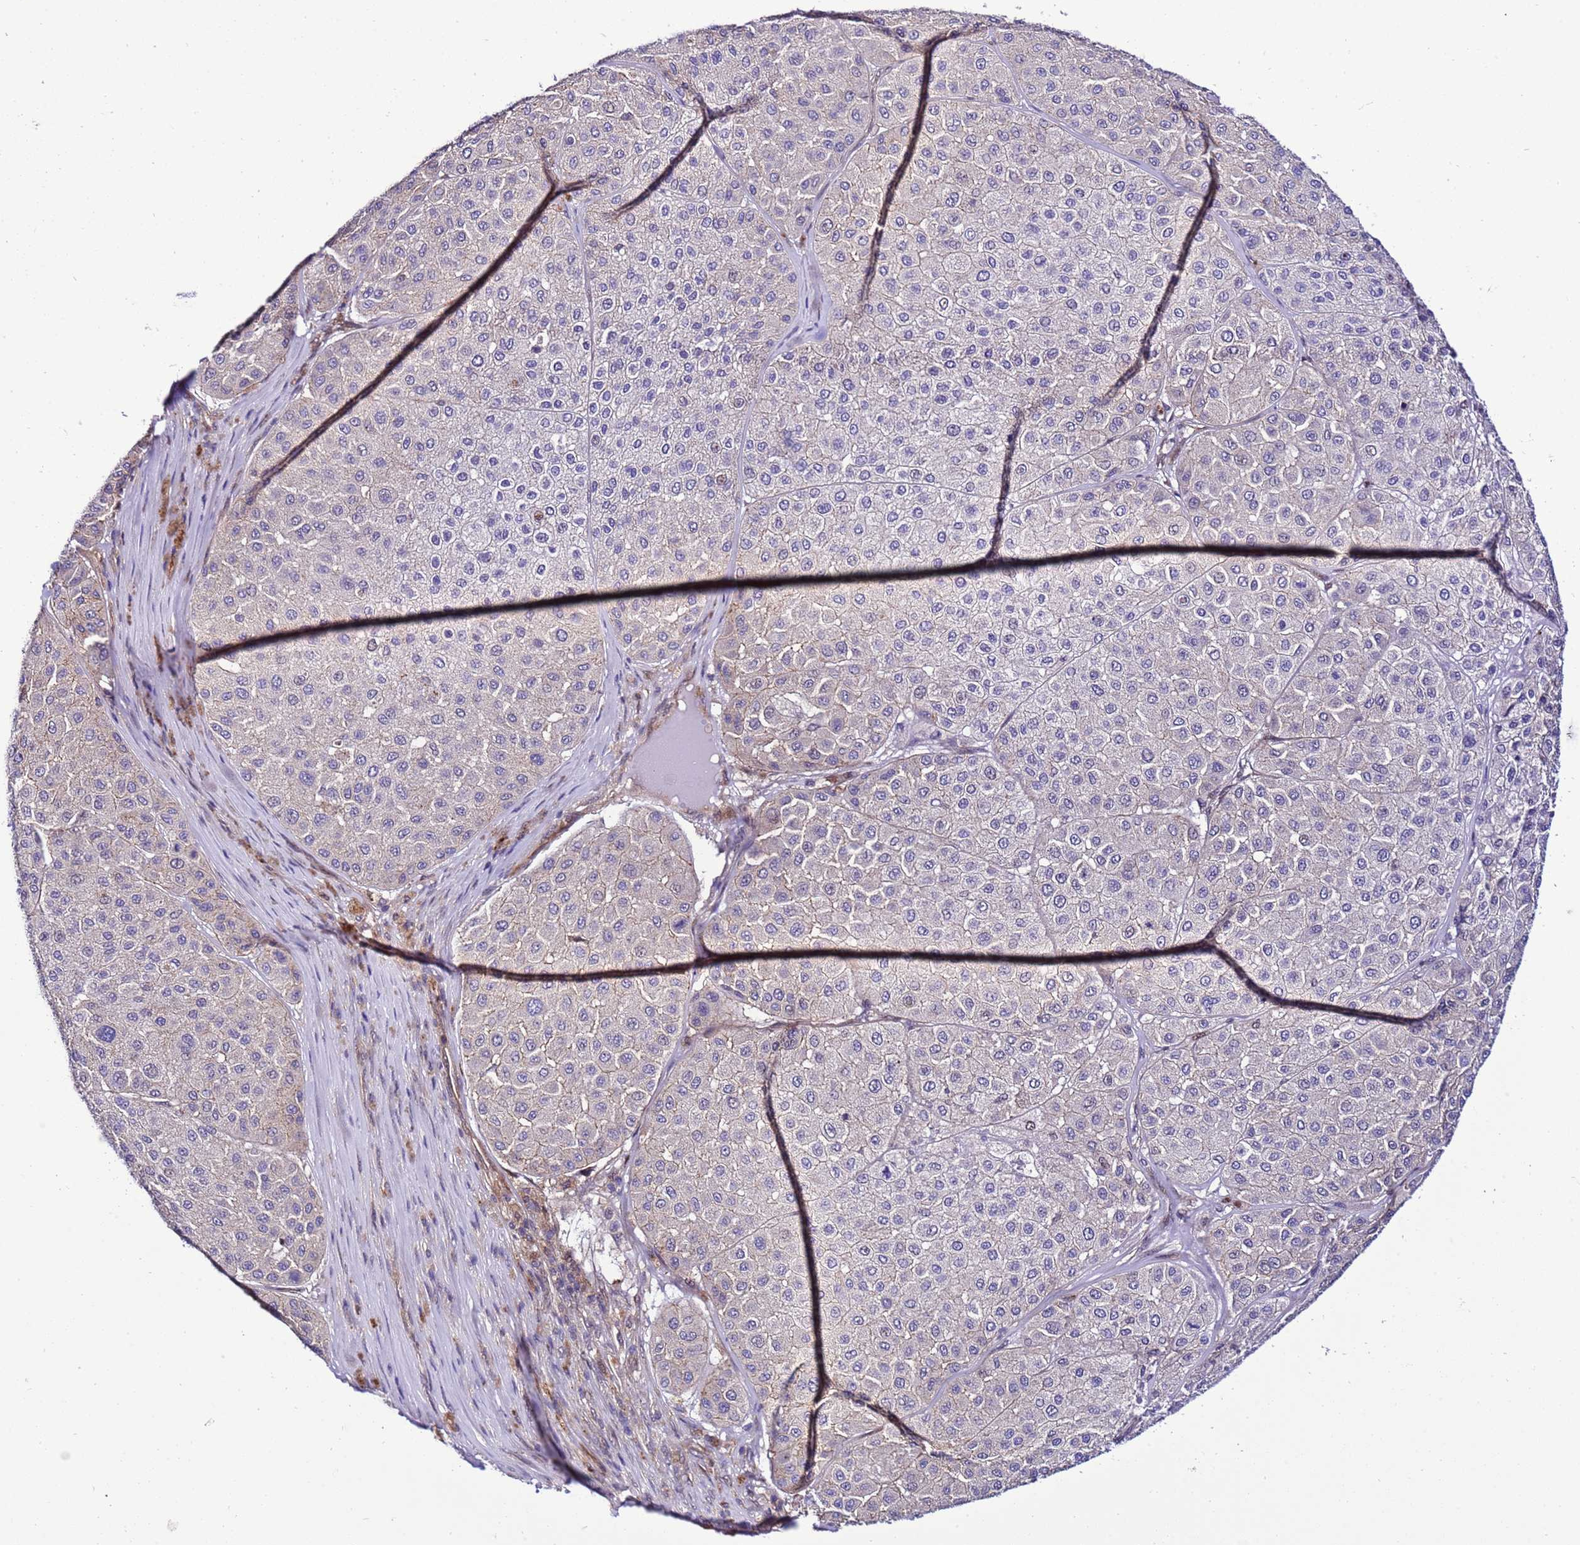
{"staining": {"intensity": "negative", "quantity": "none", "location": "none"}, "tissue": "melanoma", "cell_type": "Tumor cells", "image_type": "cancer", "snomed": [{"axis": "morphology", "description": "Malignant melanoma, Metastatic site"}, {"axis": "topography", "description": "Smooth muscle"}], "caption": "The micrograph shows no significant expression in tumor cells of melanoma.", "gene": "RASD1", "patient": {"sex": "male", "age": 41}}